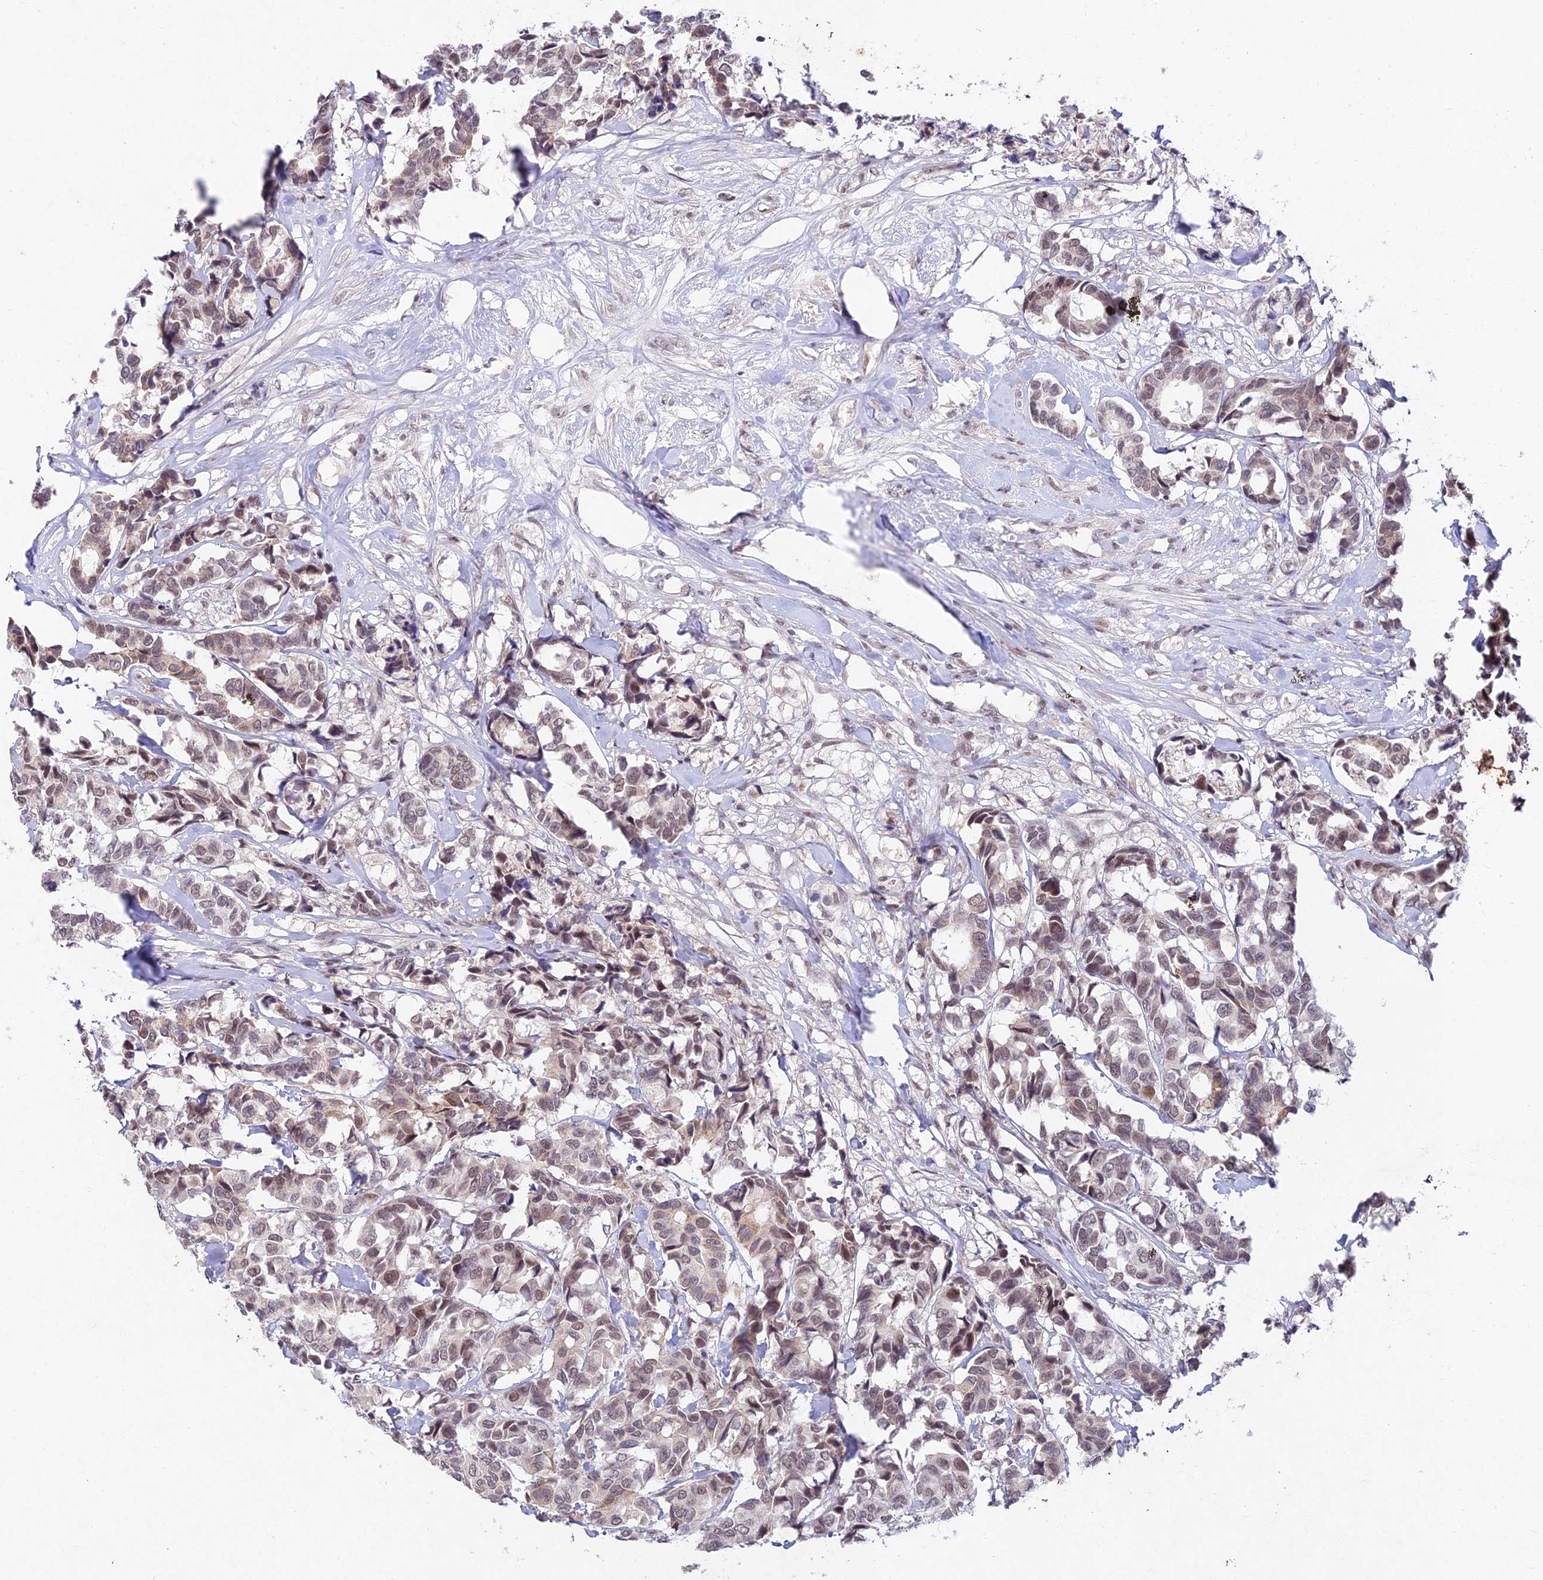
{"staining": {"intensity": "weak", "quantity": "25%-75%", "location": "nuclear"}, "tissue": "breast cancer", "cell_type": "Tumor cells", "image_type": "cancer", "snomed": [{"axis": "morphology", "description": "Normal tissue, NOS"}, {"axis": "morphology", "description": "Duct carcinoma"}, {"axis": "topography", "description": "Breast"}], "caption": "Weak nuclear staining for a protein is identified in approximately 25%-75% of tumor cells of breast infiltrating ductal carcinoma using immunohistochemistry (IHC).", "gene": "RAVER1", "patient": {"sex": "female", "age": 87}}